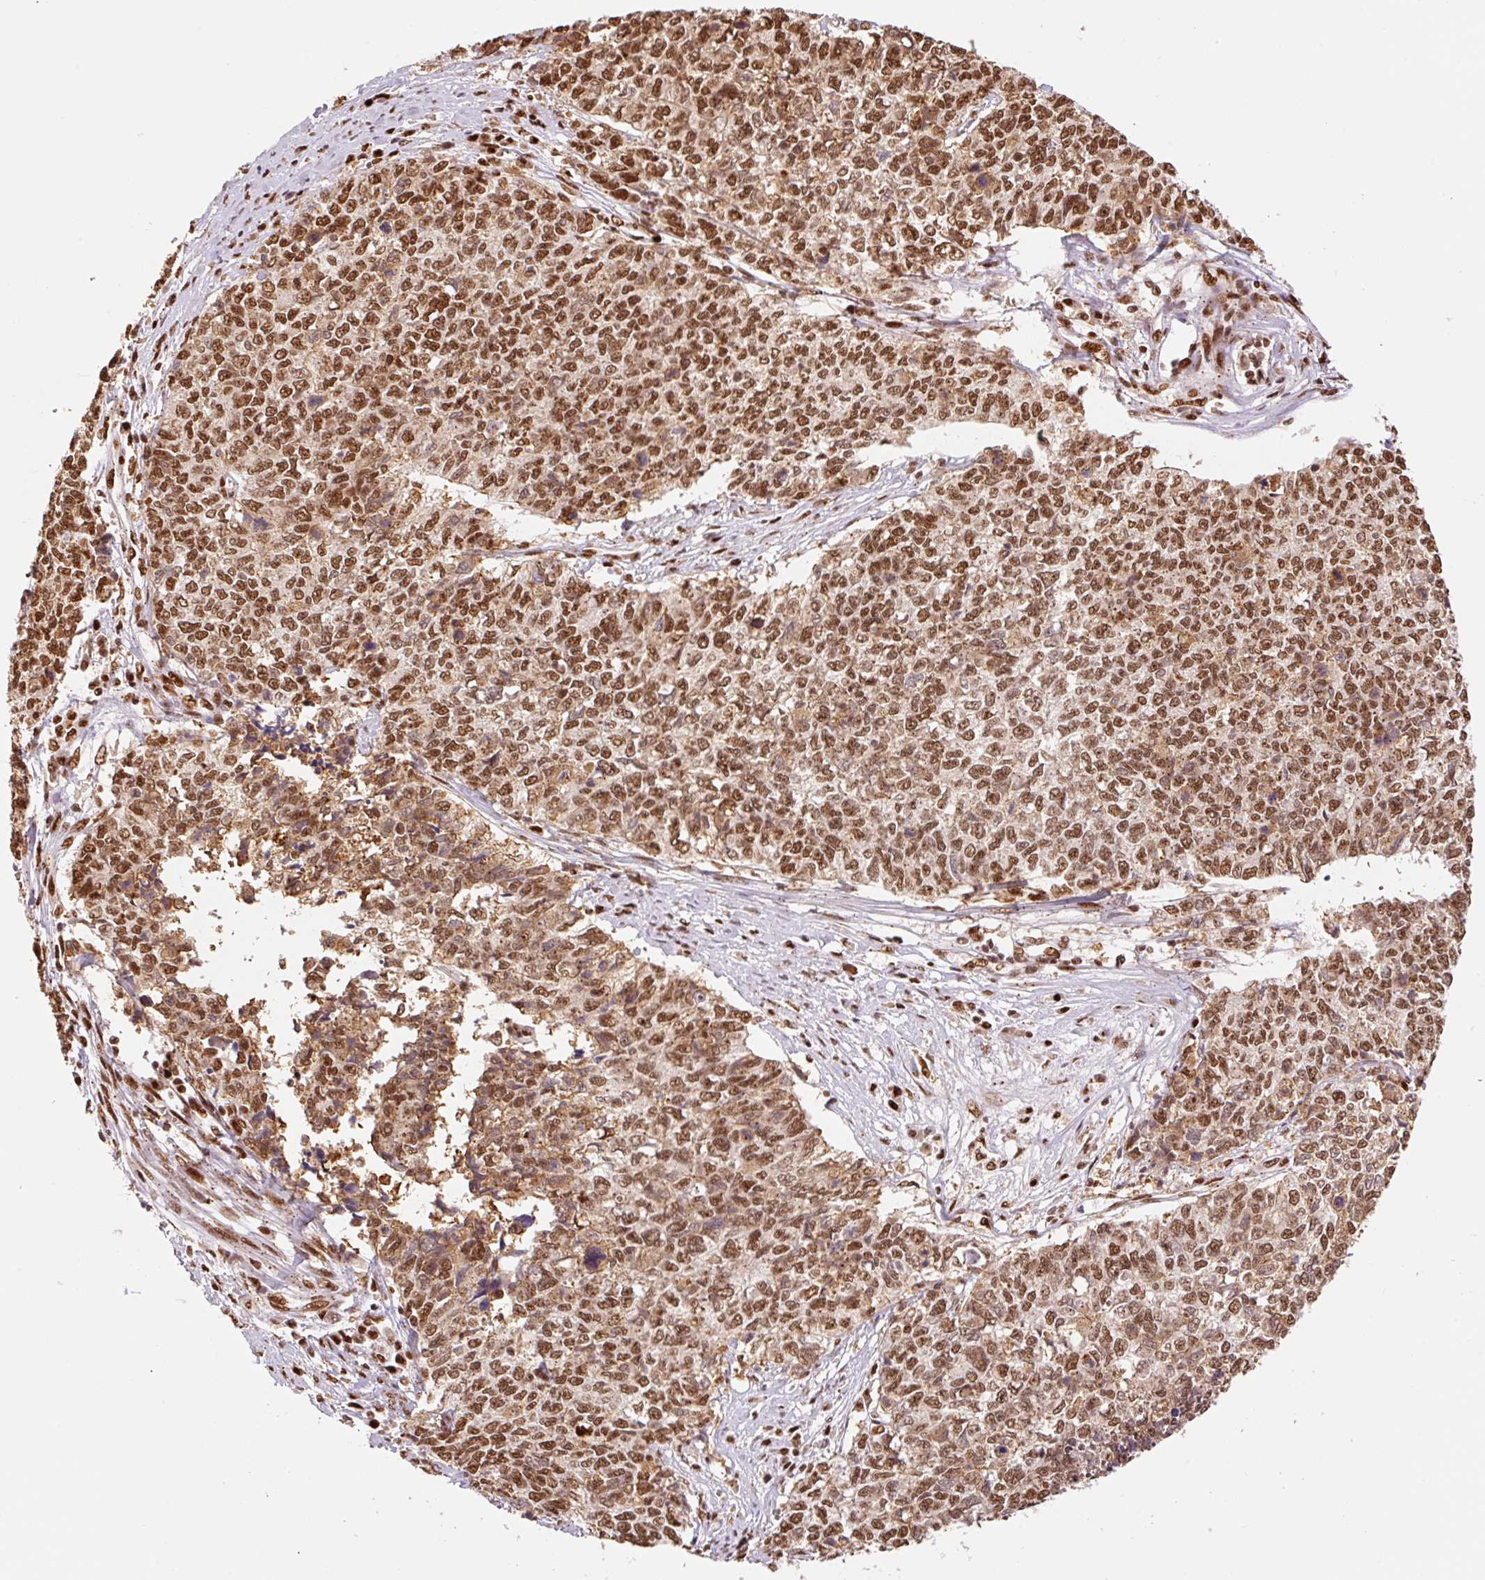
{"staining": {"intensity": "moderate", "quantity": ">75%", "location": "nuclear"}, "tissue": "cervical cancer", "cell_type": "Tumor cells", "image_type": "cancer", "snomed": [{"axis": "morphology", "description": "Adenocarcinoma, NOS"}, {"axis": "topography", "description": "Cervix"}], "caption": "Protein expression by immunohistochemistry (IHC) exhibits moderate nuclear expression in approximately >75% of tumor cells in cervical cancer (adenocarcinoma). The staining was performed using DAB to visualize the protein expression in brown, while the nuclei were stained in blue with hematoxylin (Magnification: 20x).", "gene": "GPR139", "patient": {"sex": "female", "age": 63}}